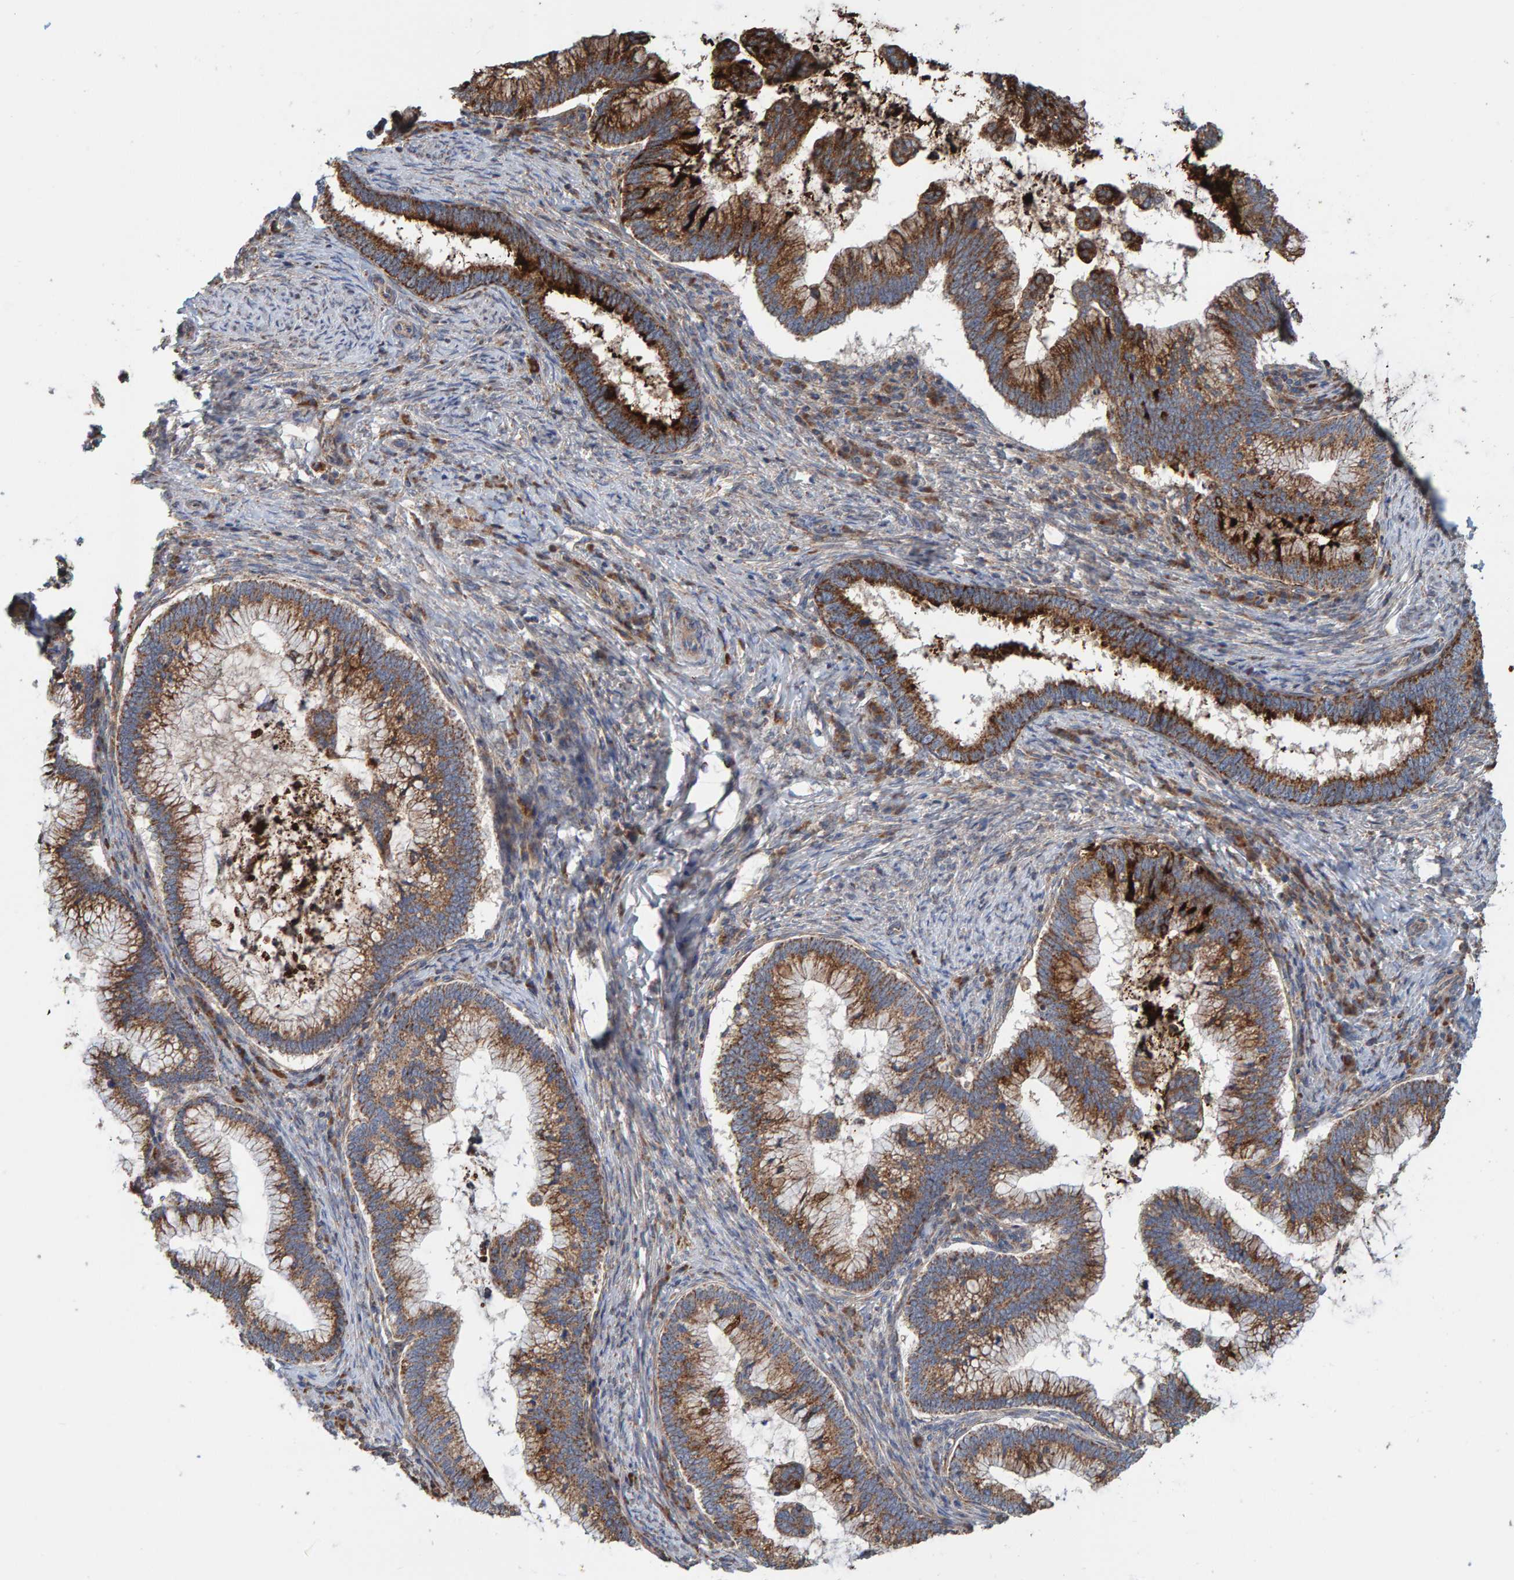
{"staining": {"intensity": "strong", "quantity": ">75%", "location": "cytoplasmic/membranous"}, "tissue": "cervical cancer", "cell_type": "Tumor cells", "image_type": "cancer", "snomed": [{"axis": "morphology", "description": "Adenocarcinoma, NOS"}, {"axis": "topography", "description": "Cervix"}], "caption": "About >75% of tumor cells in human cervical adenocarcinoma show strong cytoplasmic/membranous protein positivity as visualized by brown immunohistochemical staining.", "gene": "MRPL45", "patient": {"sex": "female", "age": 36}}